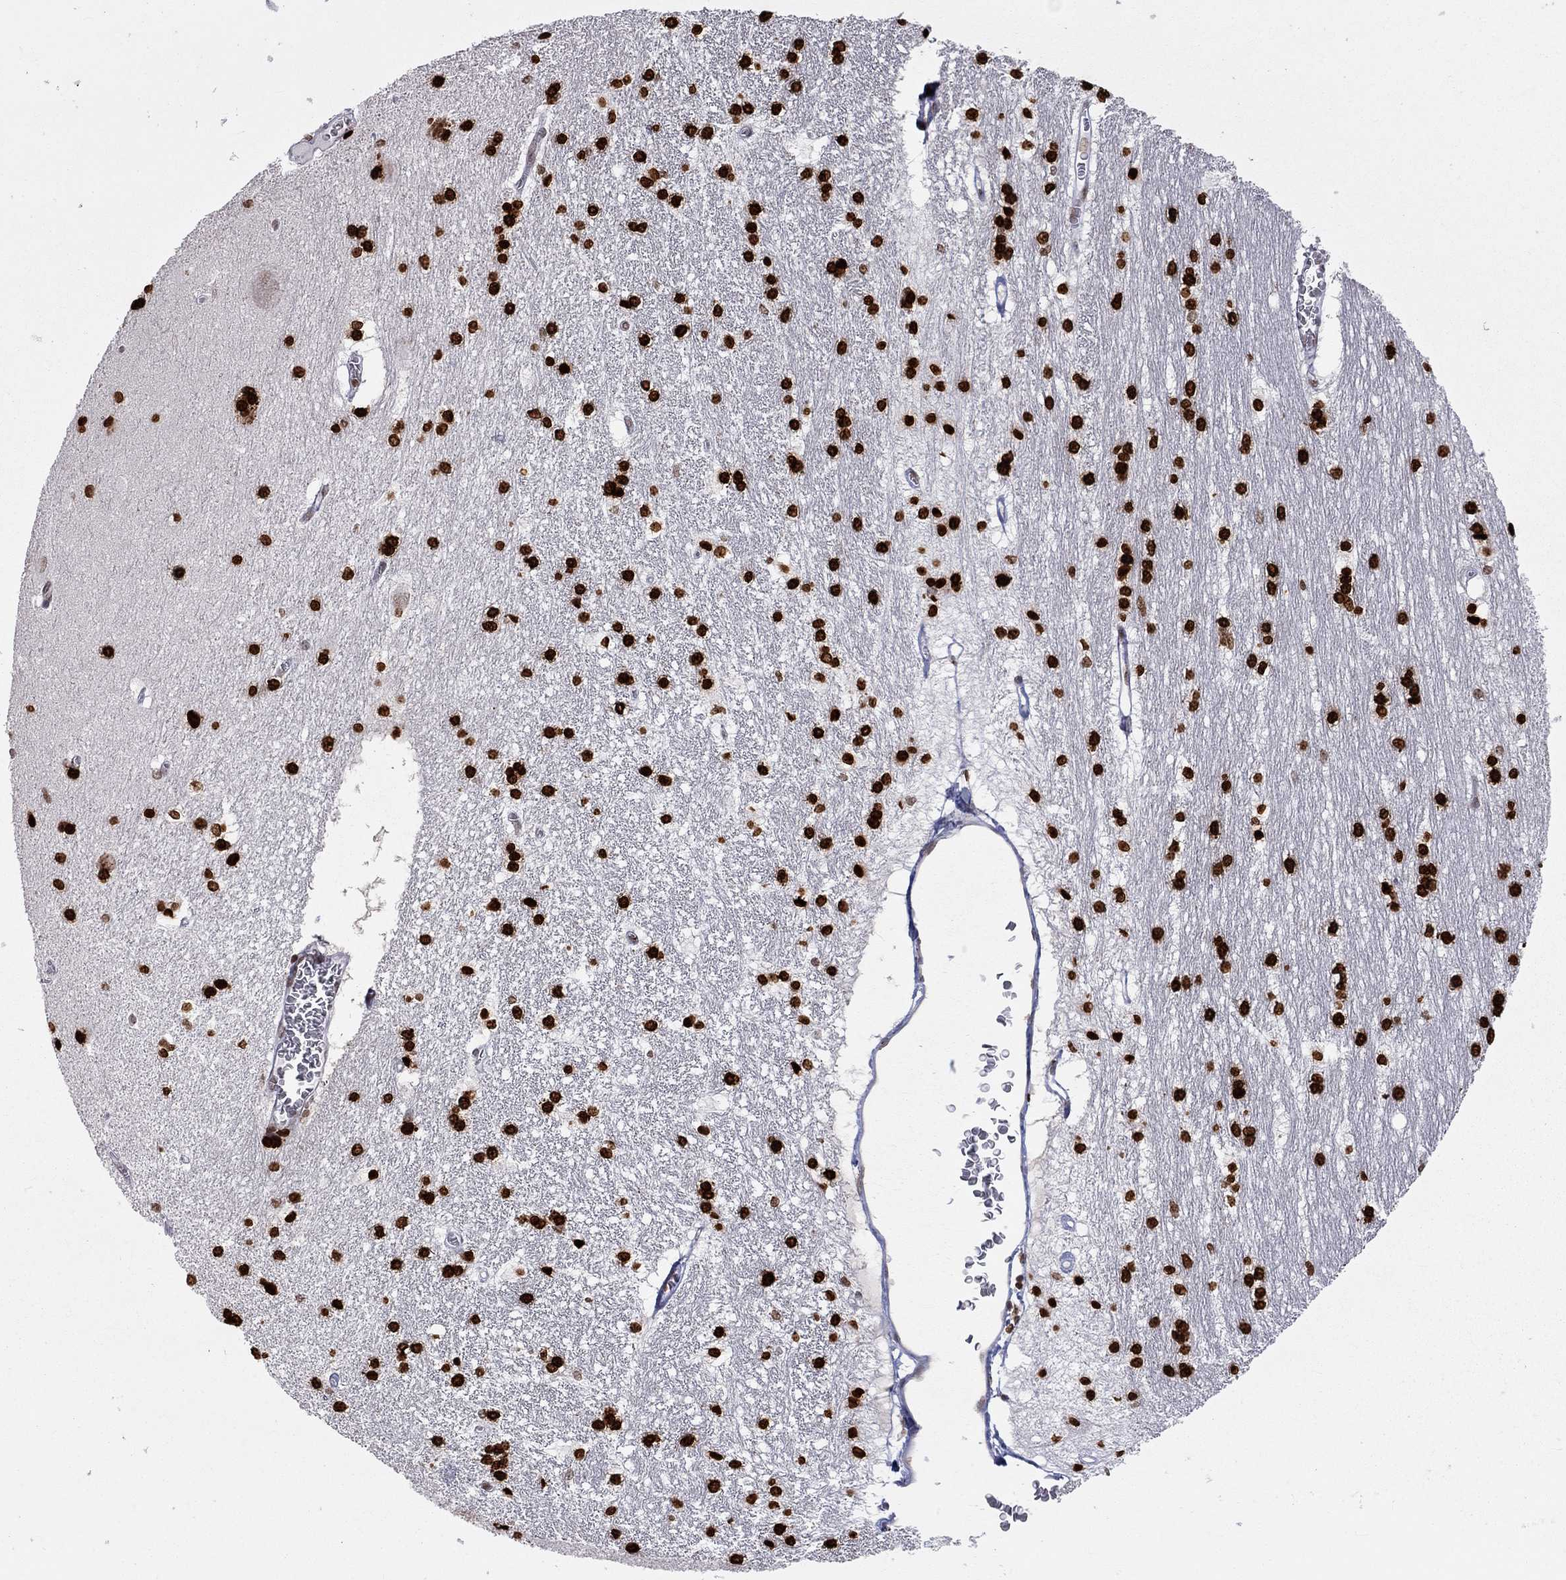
{"staining": {"intensity": "strong", "quantity": ">75%", "location": "nuclear"}, "tissue": "hippocampus", "cell_type": "Glial cells", "image_type": "normal", "snomed": [{"axis": "morphology", "description": "Normal tissue, NOS"}, {"axis": "topography", "description": "Cerebral cortex"}, {"axis": "topography", "description": "Hippocampus"}], "caption": "Hippocampus stained with a brown dye reveals strong nuclear positive expression in approximately >75% of glial cells.", "gene": "H2AX", "patient": {"sex": "female", "age": 19}}